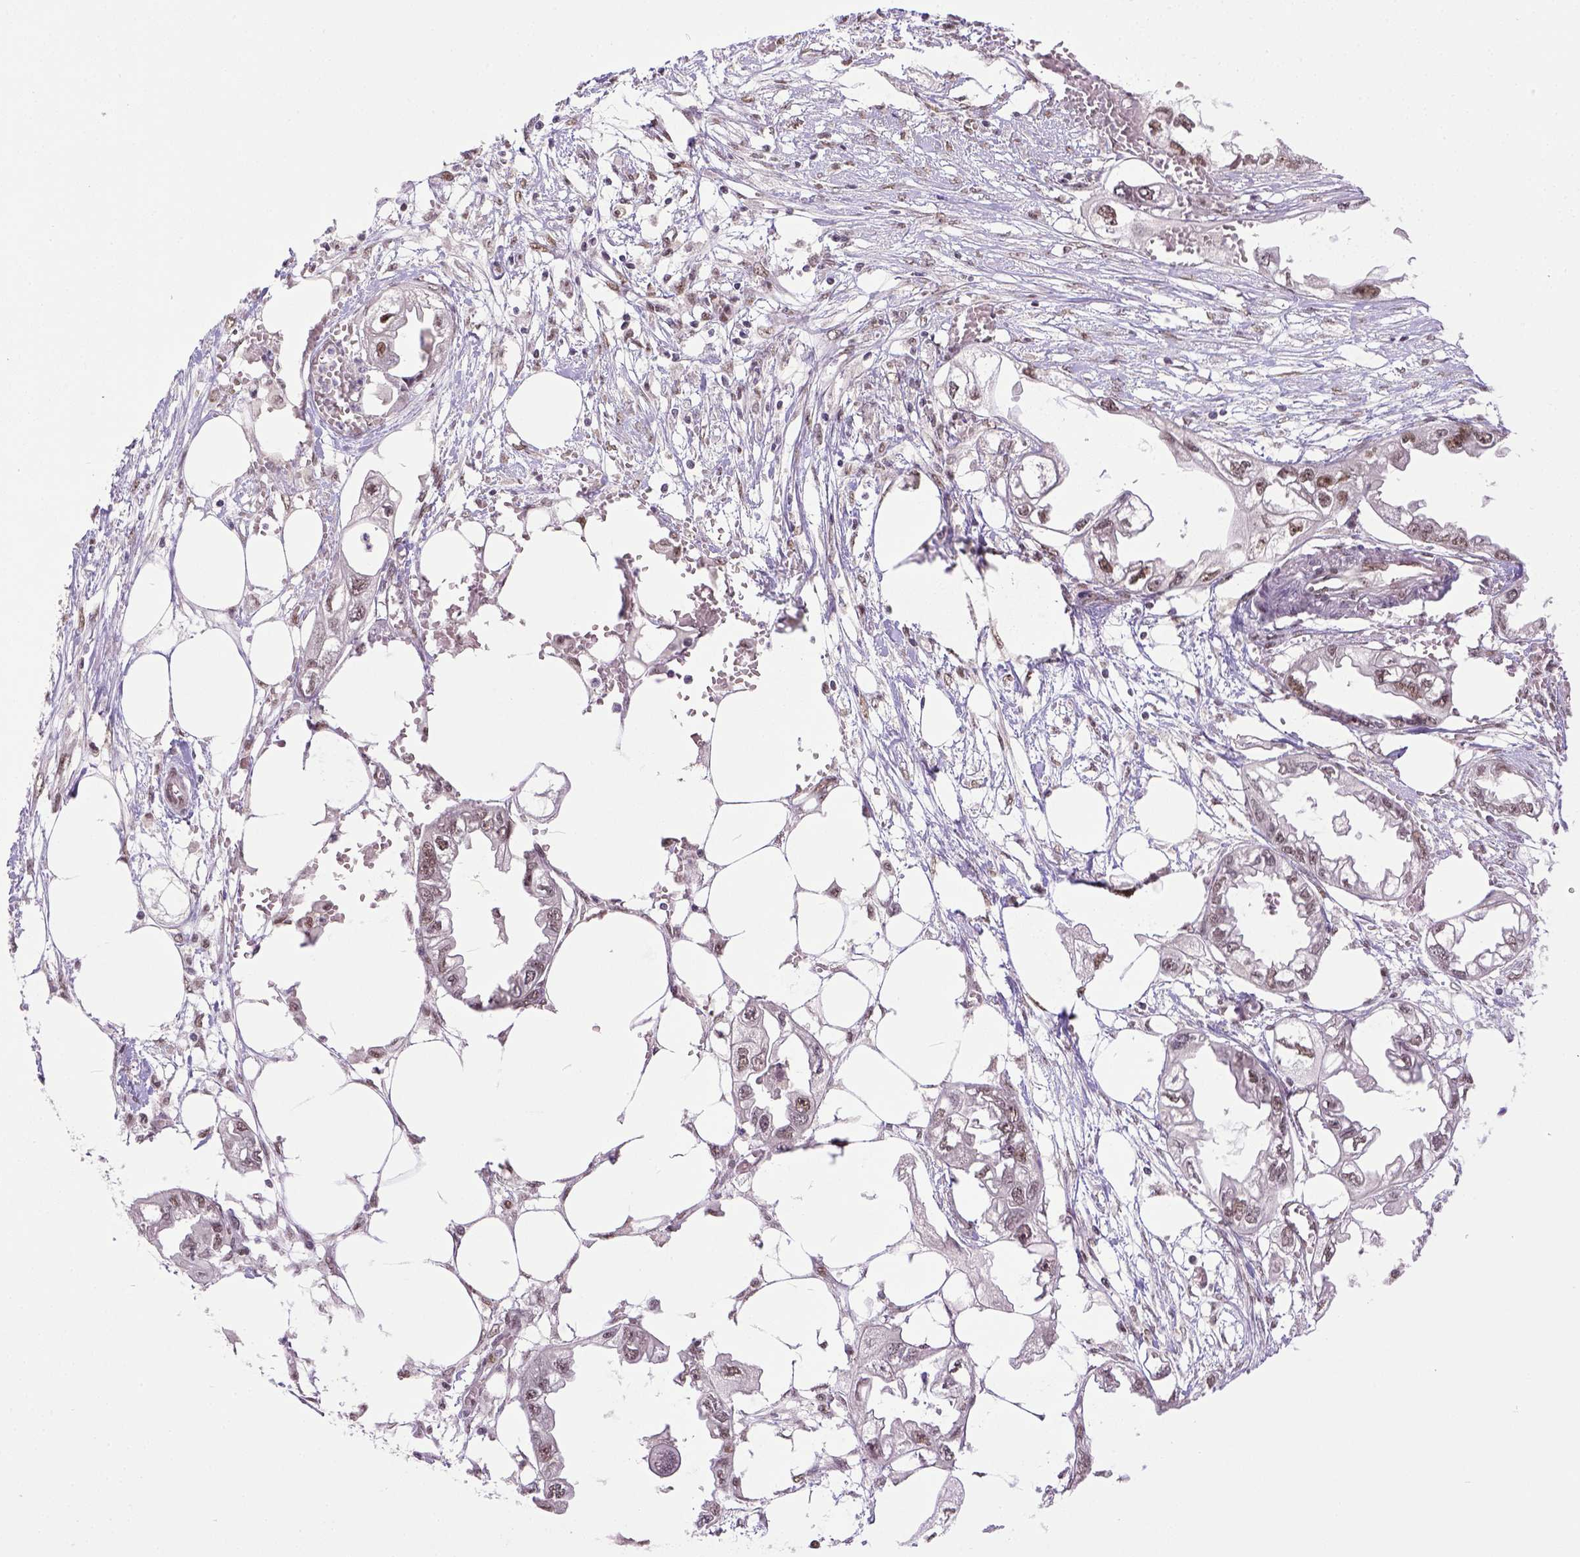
{"staining": {"intensity": "weak", "quantity": "25%-75%", "location": "nuclear"}, "tissue": "endometrial cancer", "cell_type": "Tumor cells", "image_type": "cancer", "snomed": [{"axis": "morphology", "description": "Adenocarcinoma, NOS"}, {"axis": "morphology", "description": "Adenocarcinoma, metastatic, NOS"}, {"axis": "topography", "description": "Adipose tissue"}, {"axis": "topography", "description": "Endometrium"}], "caption": "Tumor cells show low levels of weak nuclear positivity in approximately 25%-75% of cells in endometrial cancer (adenocarcinoma).", "gene": "ERCC1", "patient": {"sex": "female", "age": 67}}